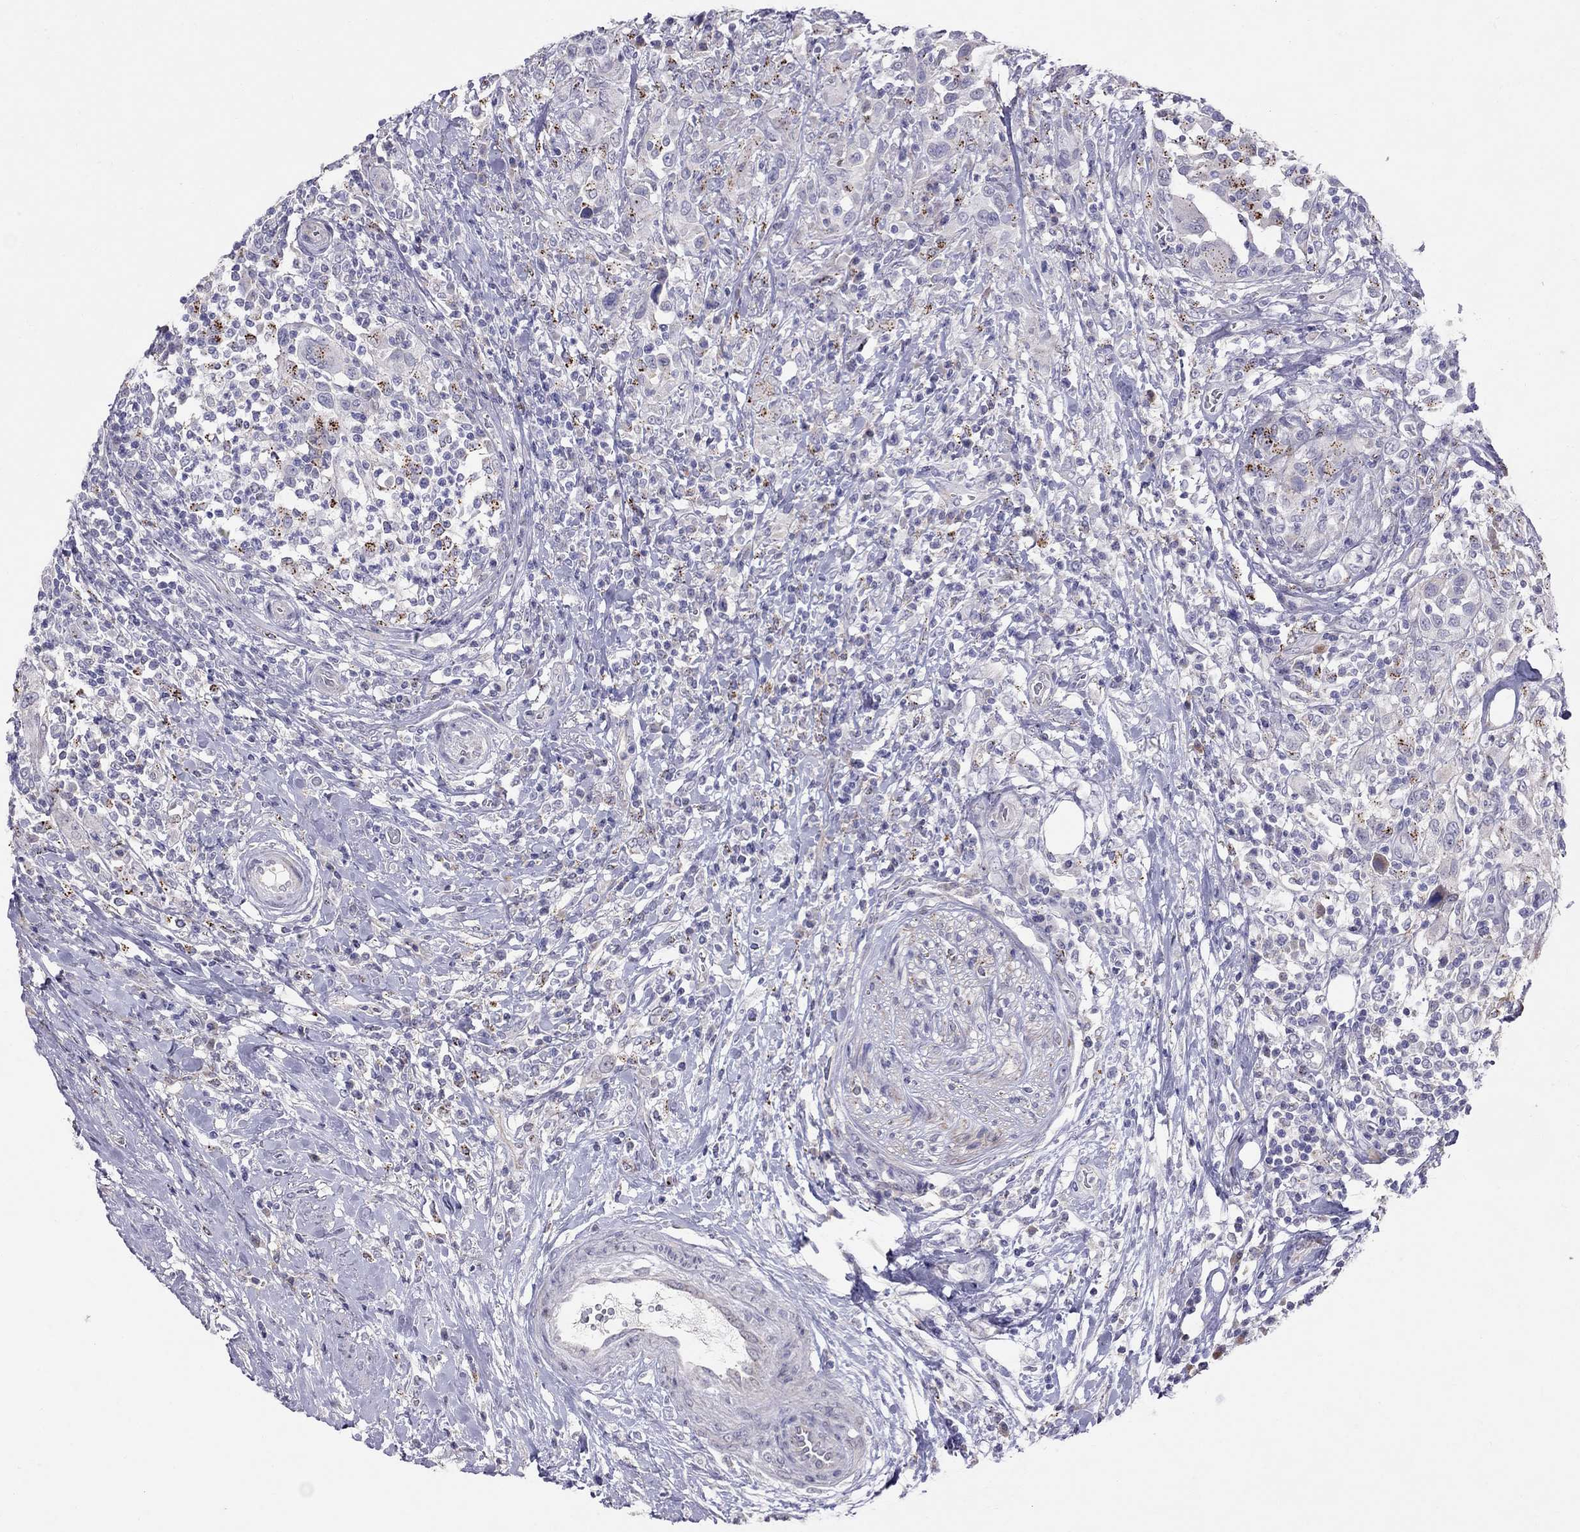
{"staining": {"intensity": "negative", "quantity": "none", "location": "none"}, "tissue": "urothelial cancer", "cell_type": "Tumor cells", "image_type": "cancer", "snomed": [{"axis": "morphology", "description": "Urothelial carcinoma, NOS"}, {"axis": "morphology", "description": "Urothelial carcinoma, High grade"}, {"axis": "topography", "description": "Urinary bladder"}], "caption": "Immunohistochemistry (IHC) histopathology image of neoplastic tissue: human transitional cell carcinoma stained with DAB exhibits no significant protein positivity in tumor cells.", "gene": "MAGEB4", "patient": {"sex": "female", "age": 64}}